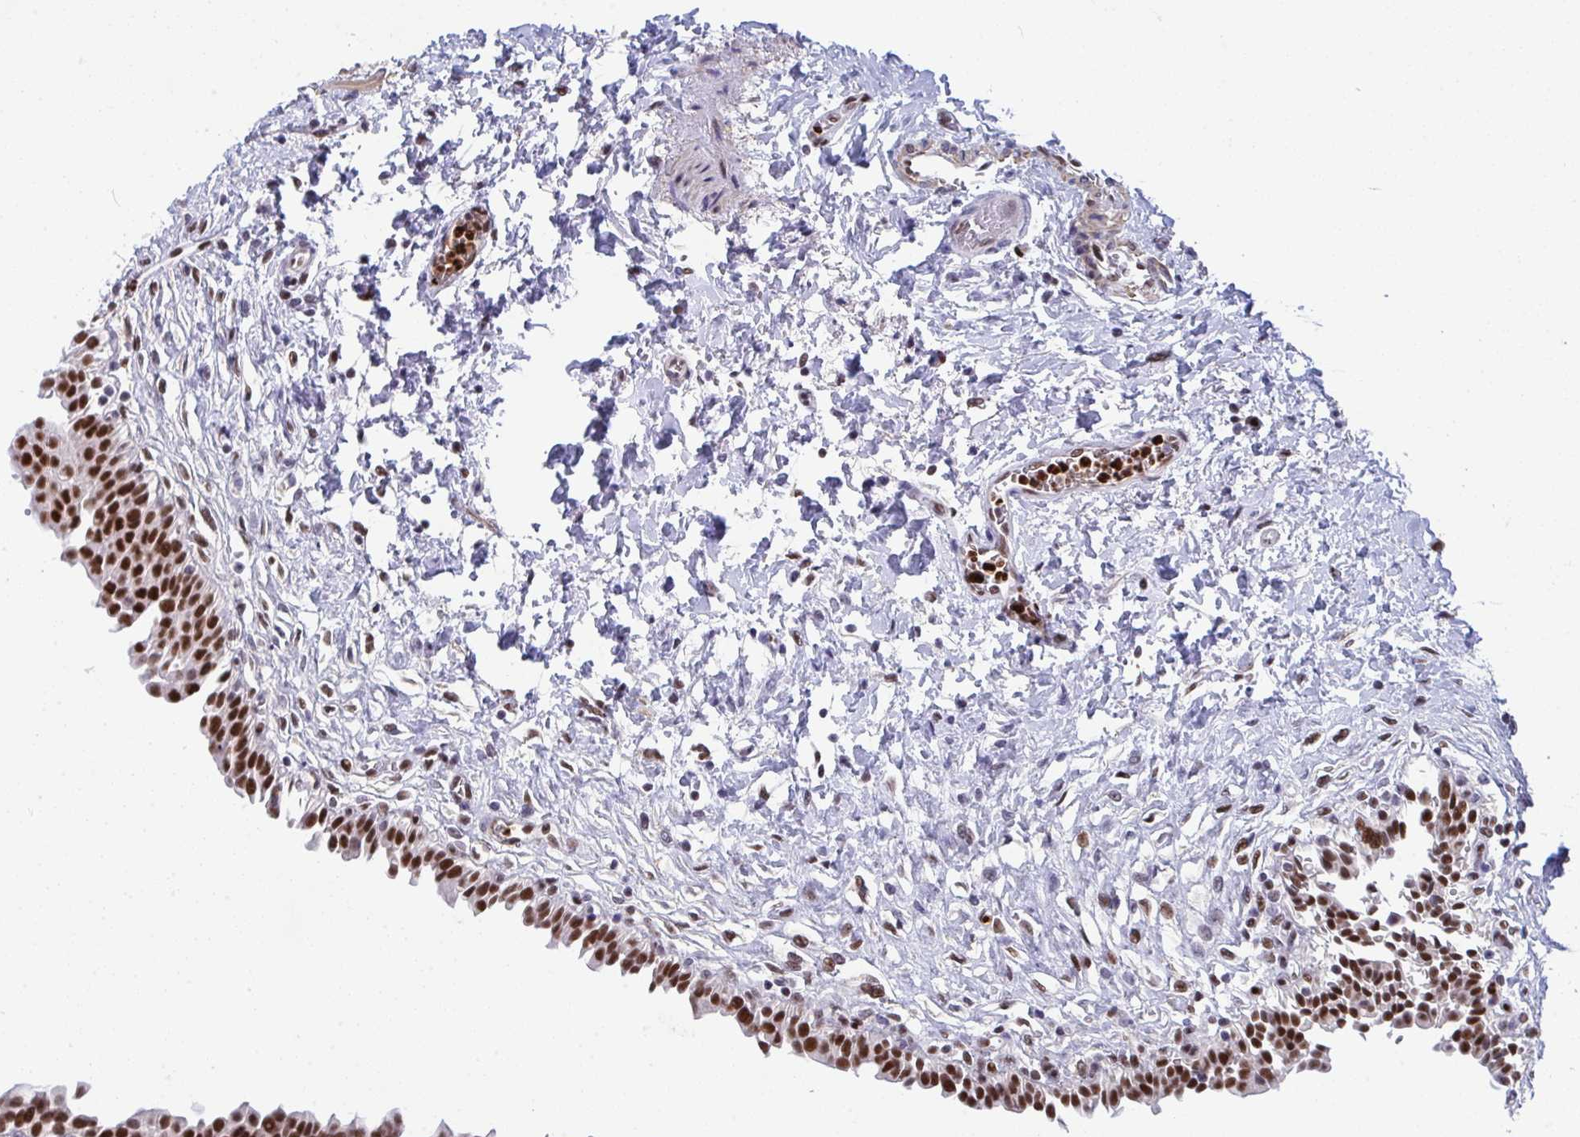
{"staining": {"intensity": "strong", "quantity": ">75%", "location": "nuclear"}, "tissue": "urinary bladder", "cell_type": "Urothelial cells", "image_type": "normal", "snomed": [{"axis": "morphology", "description": "Normal tissue, NOS"}, {"axis": "topography", "description": "Urinary bladder"}], "caption": "Protein analysis of normal urinary bladder demonstrates strong nuclear staining in approximately >75% of urothelial cells. (IHC, brightfield microscopy, high magnification).", "gene": "JDP2", "patient": {"sex": "male", "age": 37}}